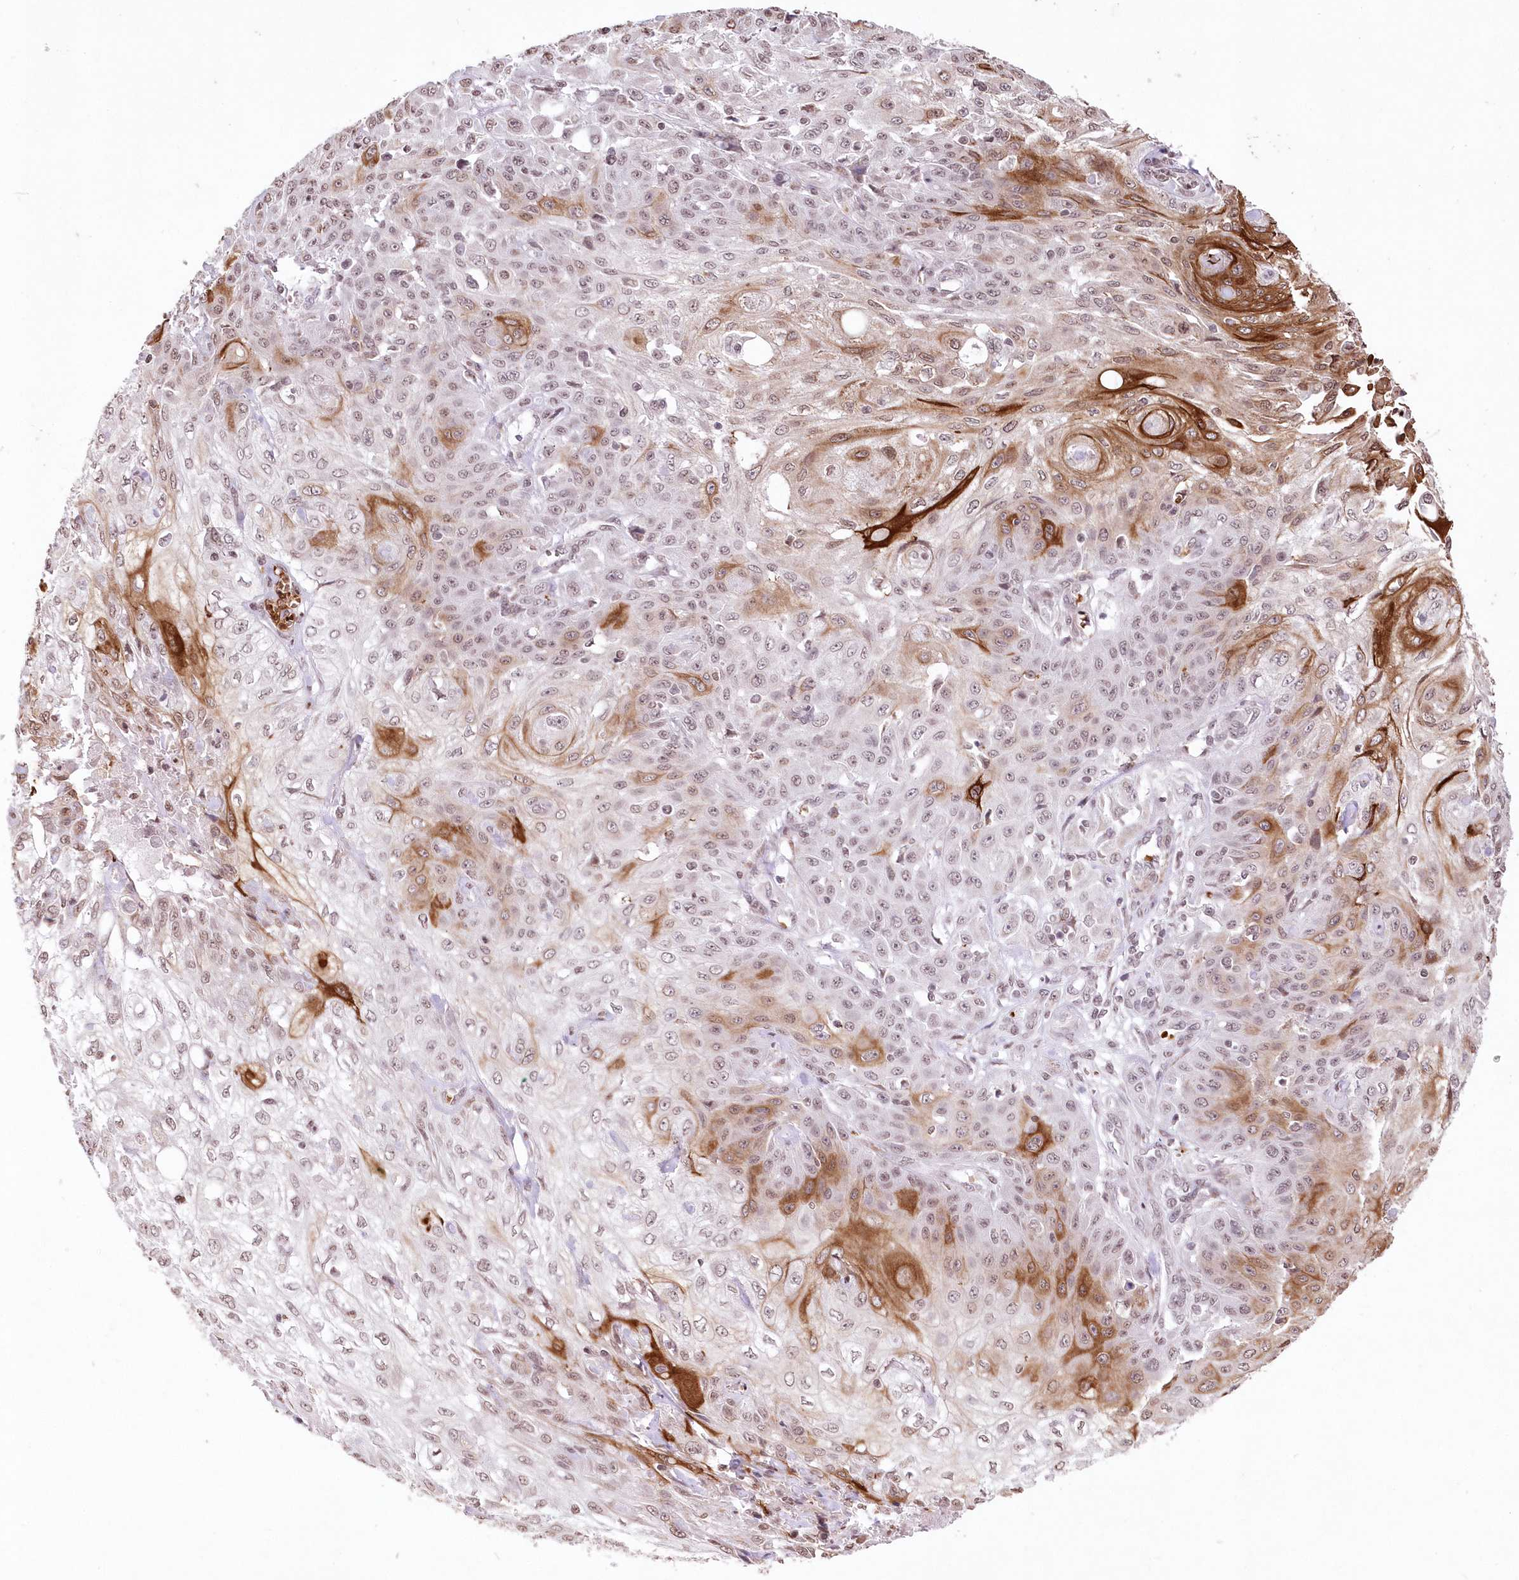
{"staining": {"intensity": "moderate", "quantity": "<25%", "location": "cytoplasmic/membranous"}, "tissue": "skin cancer", "cell_type": "Tumor cells", "image_type": "cancer", "snomed": [{"axis": "morphology", "description": "Squamous cell carcinoma, NOS"}, {"axis": "morphology", "description": "Squamous cell carcinoma, metastatic, NOS"}, {"axis": "topography", "description": "Skin"}, {"axis": "topography", "description": "Lymph node"}], "caption": "A high-resolution histopathology image shows immunohistochemistry (IHC) staining of skin cancer (metastatic squamous cell carcinoma), which shows moderate cytoplasmic/membranous positivity in approximately <25% of tumor cells.", "gene": "RBM27", "patient": {"sex": "male", "age": 75}}